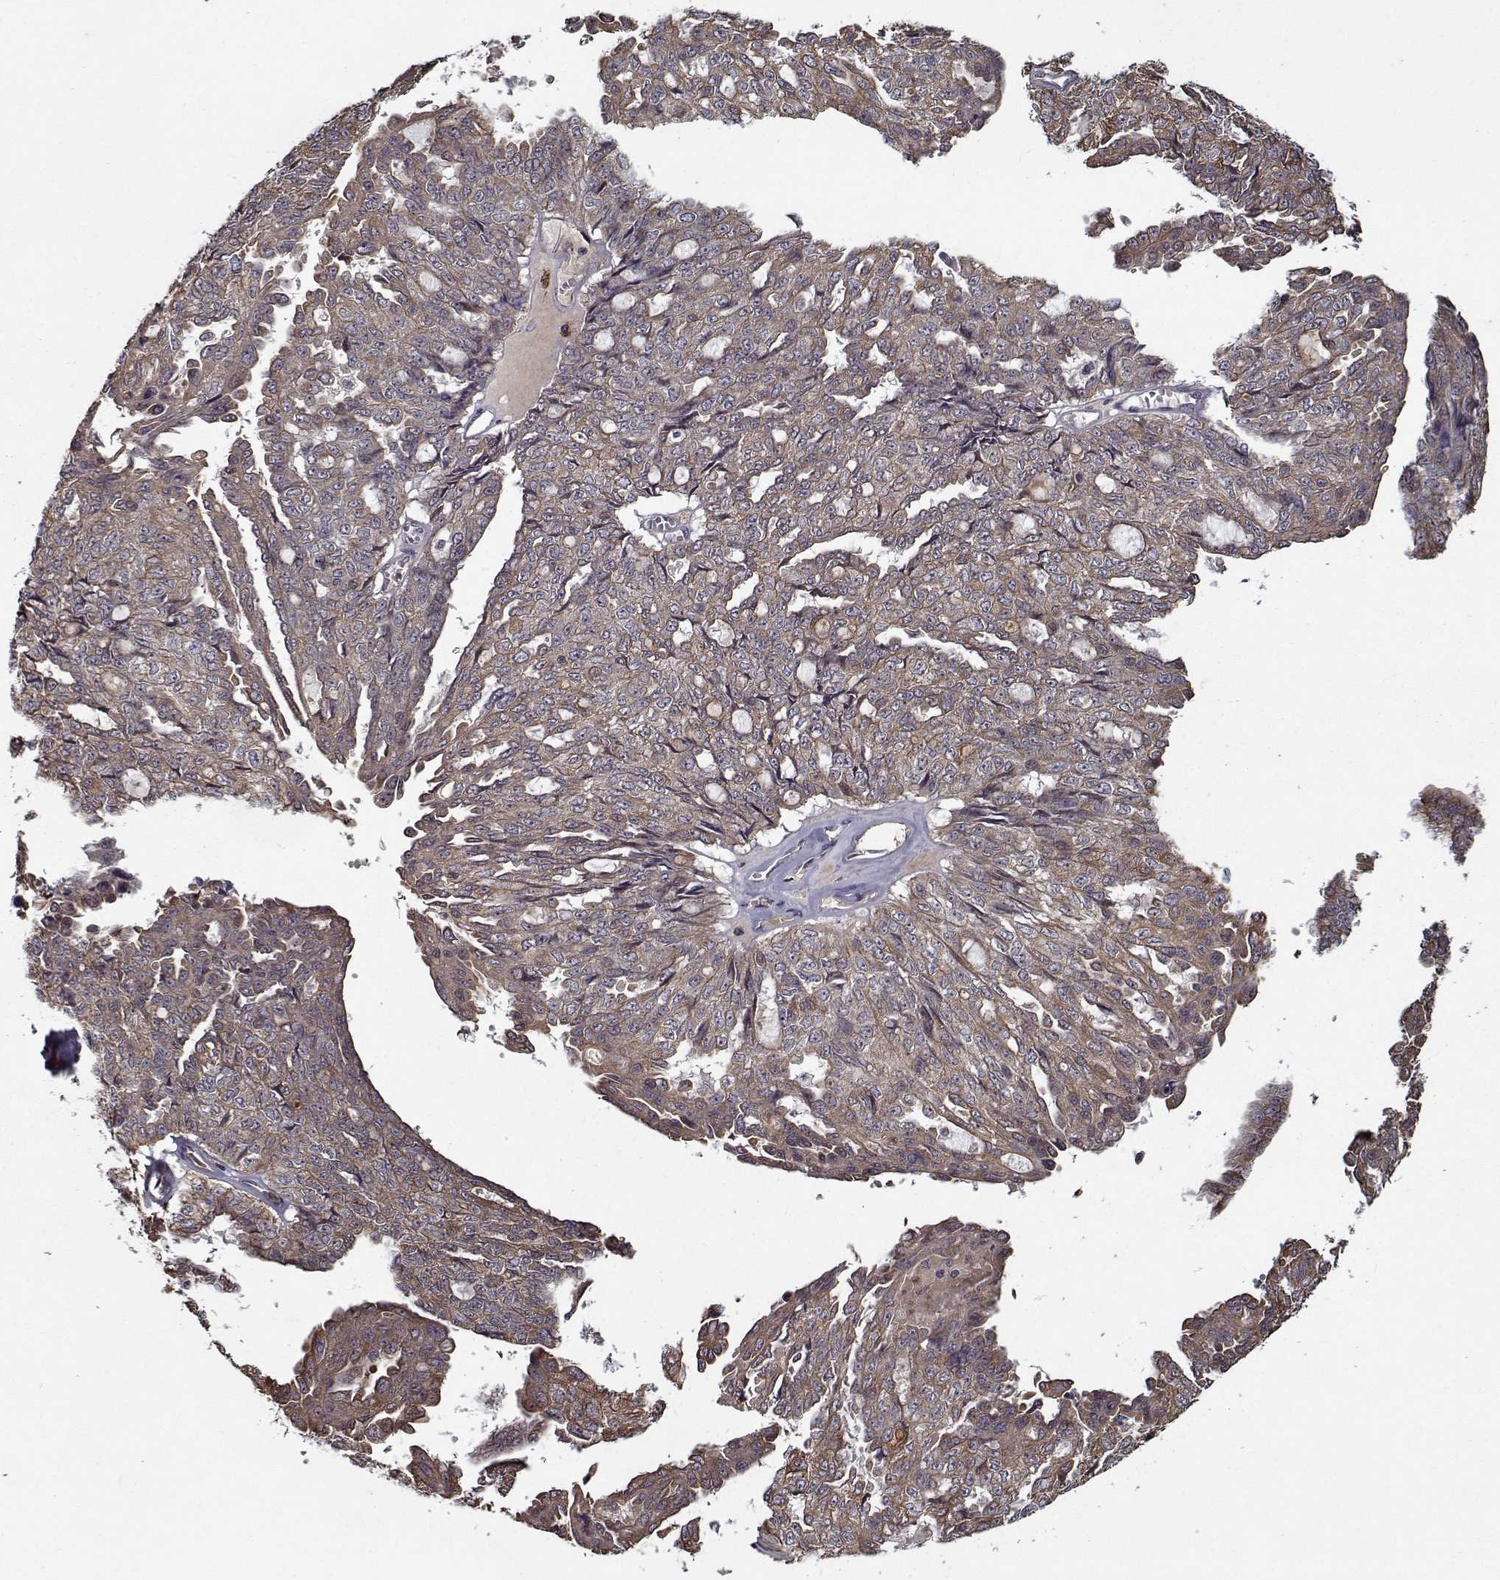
{"staining": {"intensity": "weak", "quantity": ">75%", "location": "cytoplasmic/membranous"}, "tissue": "ovarian cancer", "cell_type": "Tumor cells", "image_type": "cancer", "snomed": [{"axis": "morphology", "description": "Cystadenocarcinoma, serous, NOS"}, {"axis": "topography", "description": "Ovary"}], "caption": "Immunohistochemistry (DAB (3,3'-diaminobenzidine)) staining of human serous cystadenocarcinoma (ovarian) reveals weak cytoplasmic/membranous protein positivity in approximately >75% of tumor cells. (DAB = brown stain, brightfield microscopy at high magnification).", "gene": "NLK", "patient": {"sex": "female", "age": 71}}